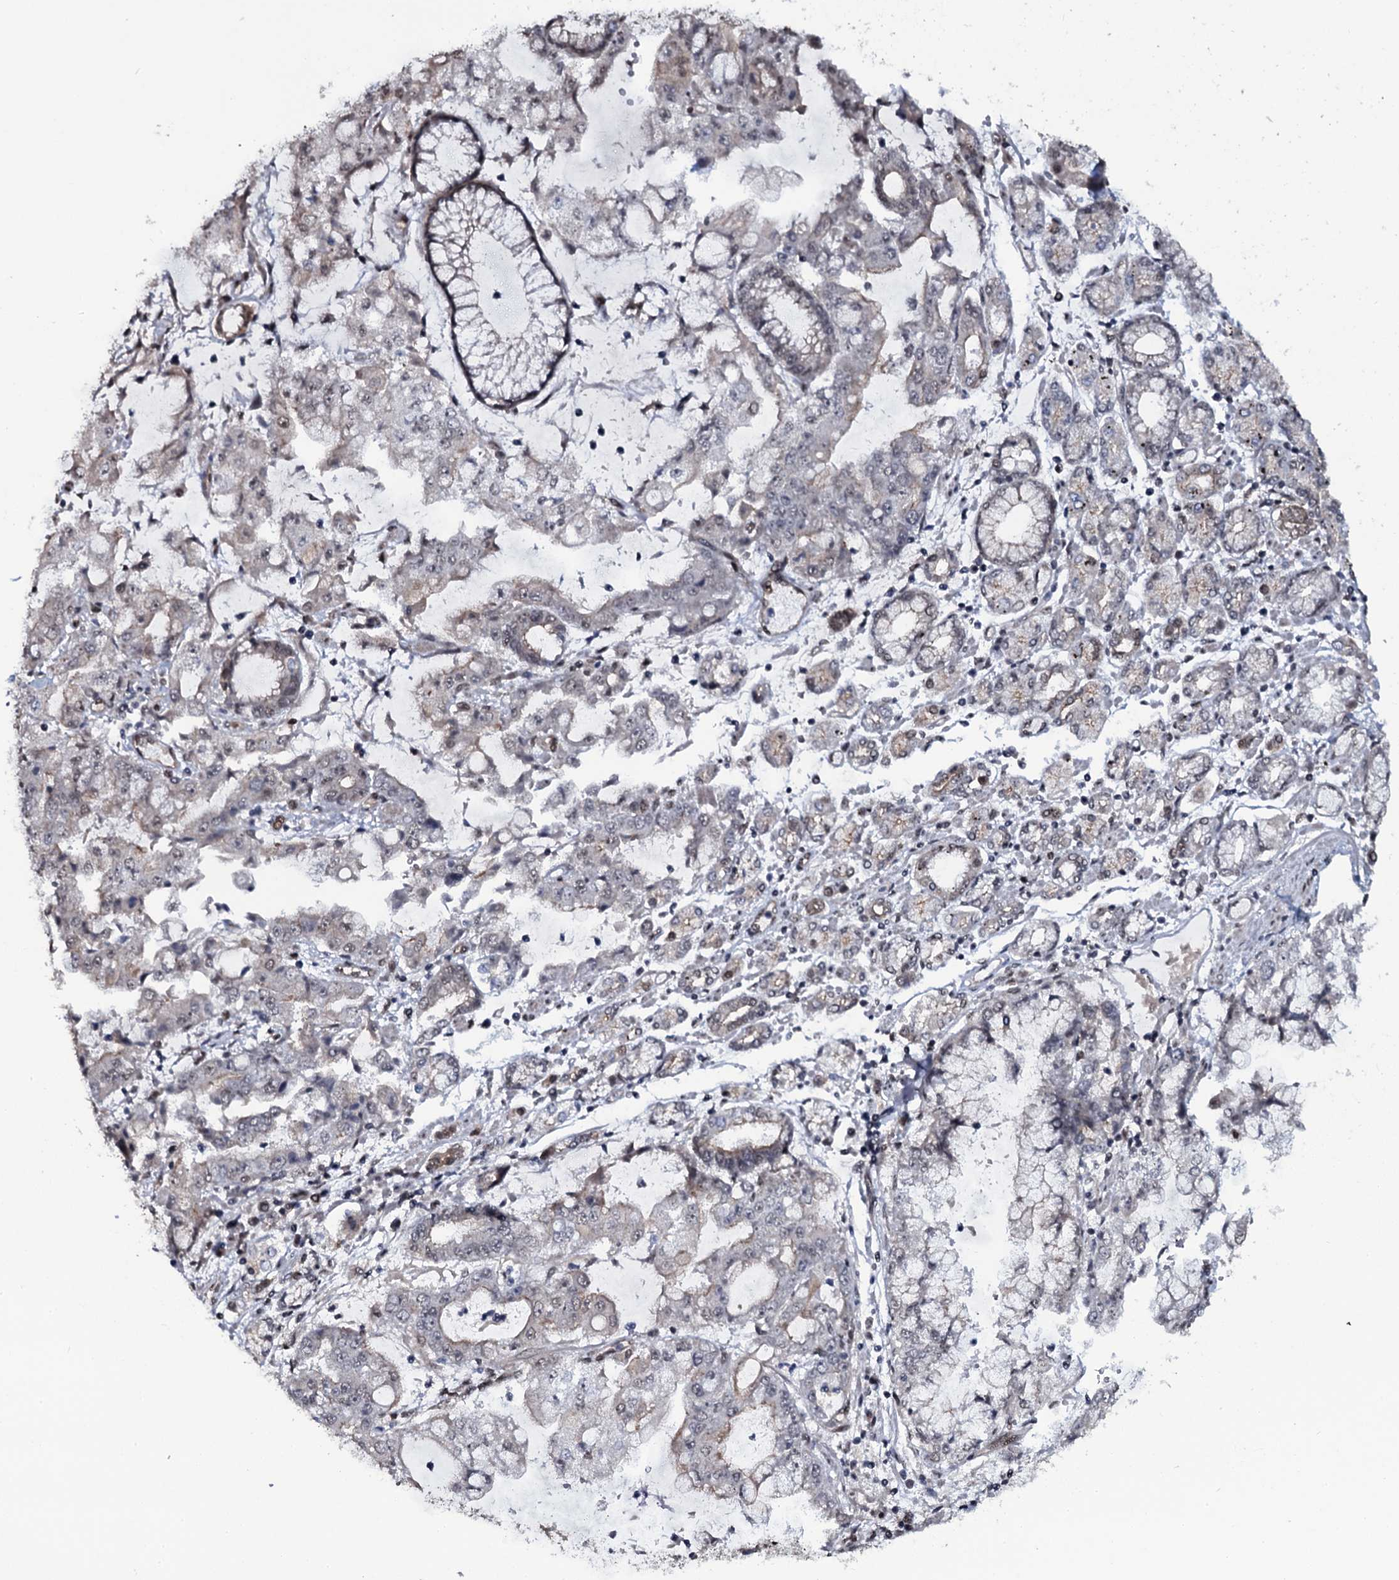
{"staining": {"intensity": "negative", "quantity": "none", "location": "none"}, "tissue": "stomach cancer", "cell_type": "Tumor cells", "image_type": "cancer", "snomed": [{"axis": "morphology", "description": "Adenocarcinoma, NOS"}, {"axis": "topography", "description": "Stomach"}], "caption": "Stomach adenocarcinoma stained for a protein using immunohistochemistry reveals no staining tumor cells.", "gene": "SH2D4B", "patient": {"sex": "male", "age": 76}}